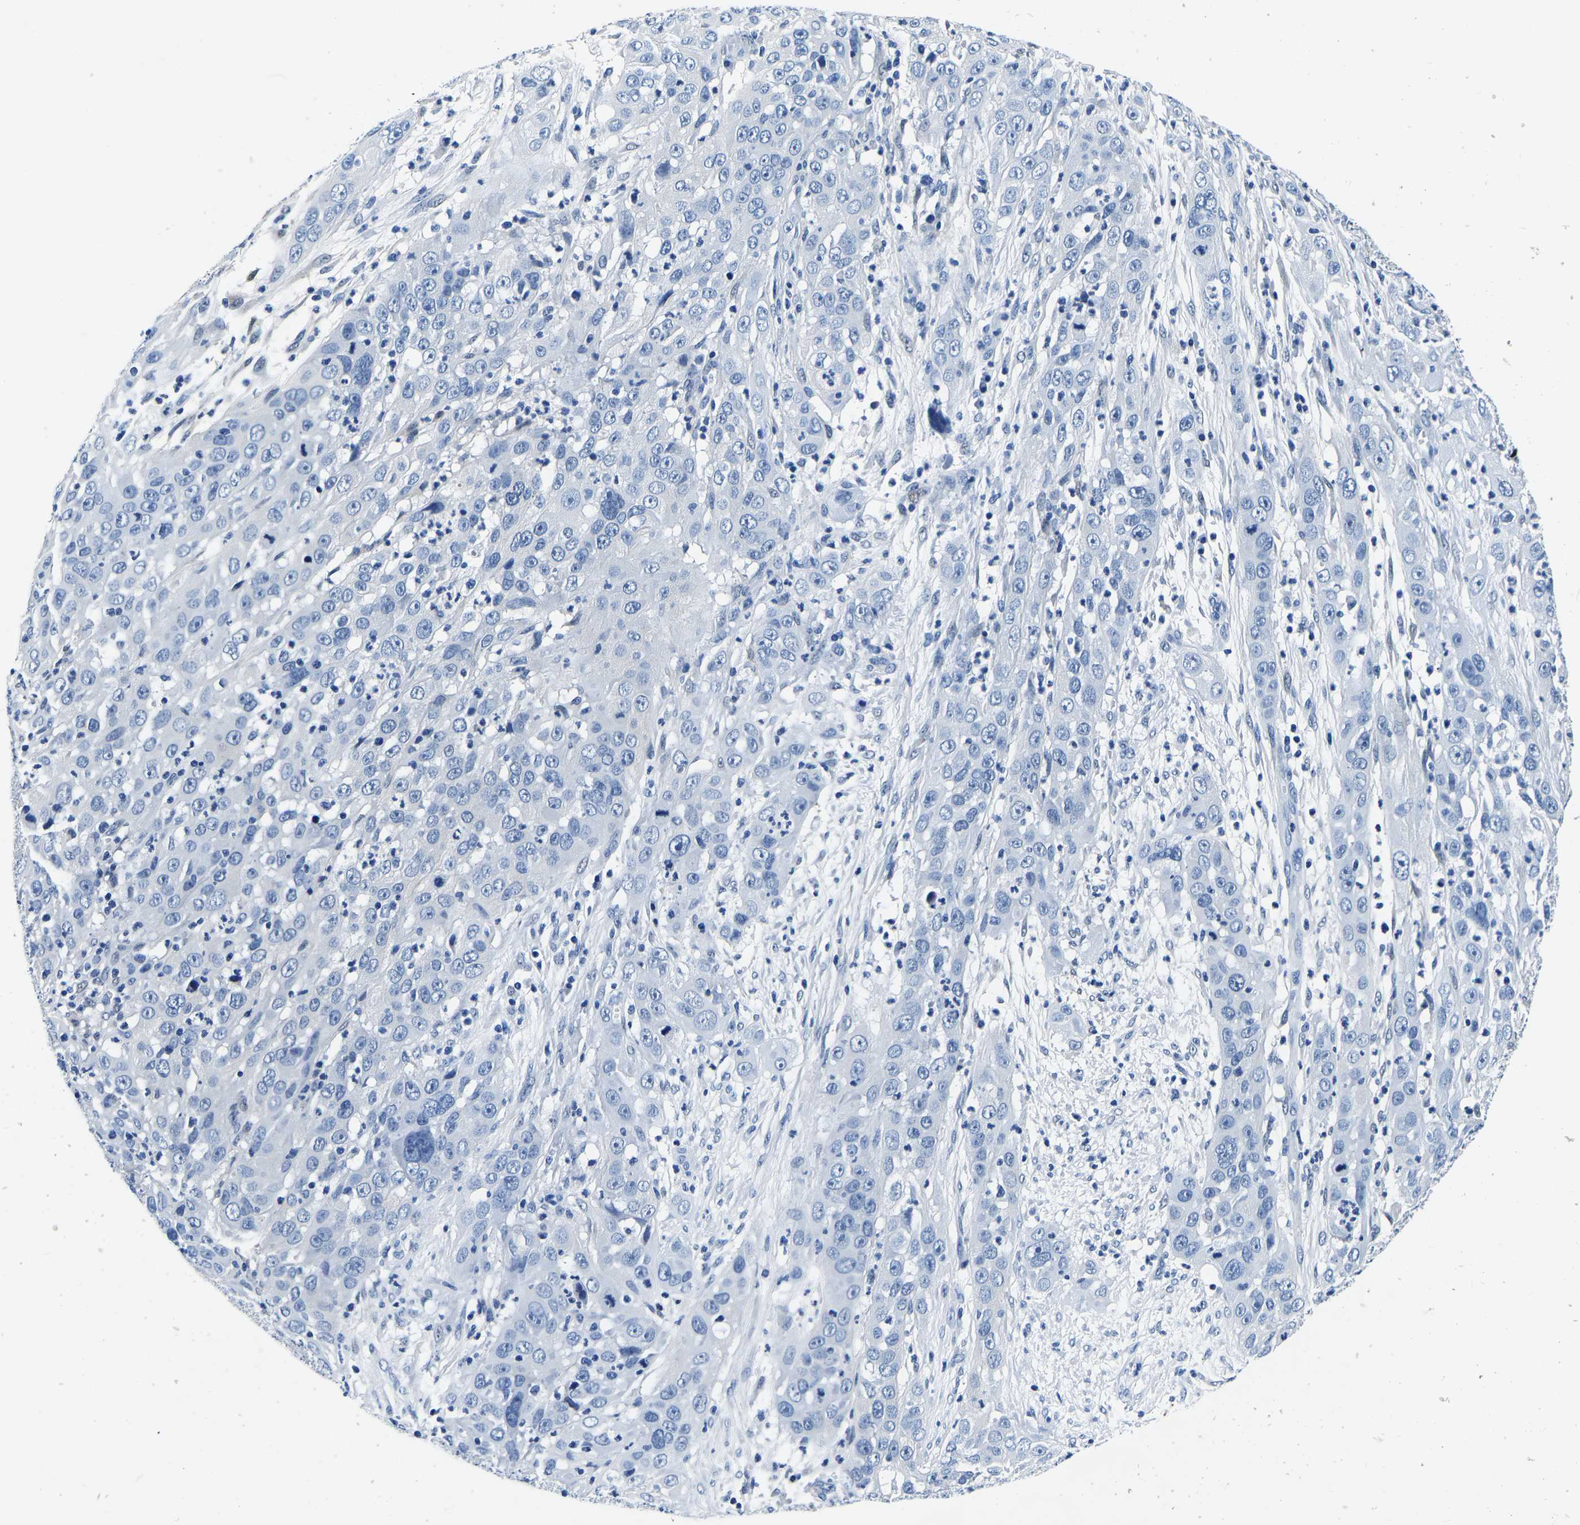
{"staining": {"intensity": "negative", "quantity": "none", "location": "none"}, "tissue": "cervical cancer", "cell_type": "Tumor cells", "image_type": "cancer", "snomed": [{"axis": "morphology", "description": "Squamous cell carcinoma, NOS"}, {"axis": "topography", "description": "Cervix"}], "caption": "Protein analysis of cervical cancer shows no significant expression in tumor cells. Brightfield microscopy of IHC stained with DAB (brown) and hematoxylin (blue), captured at high magnification.", "gene": "ACO1", "patient": {"sex": "female", "age": 32}}